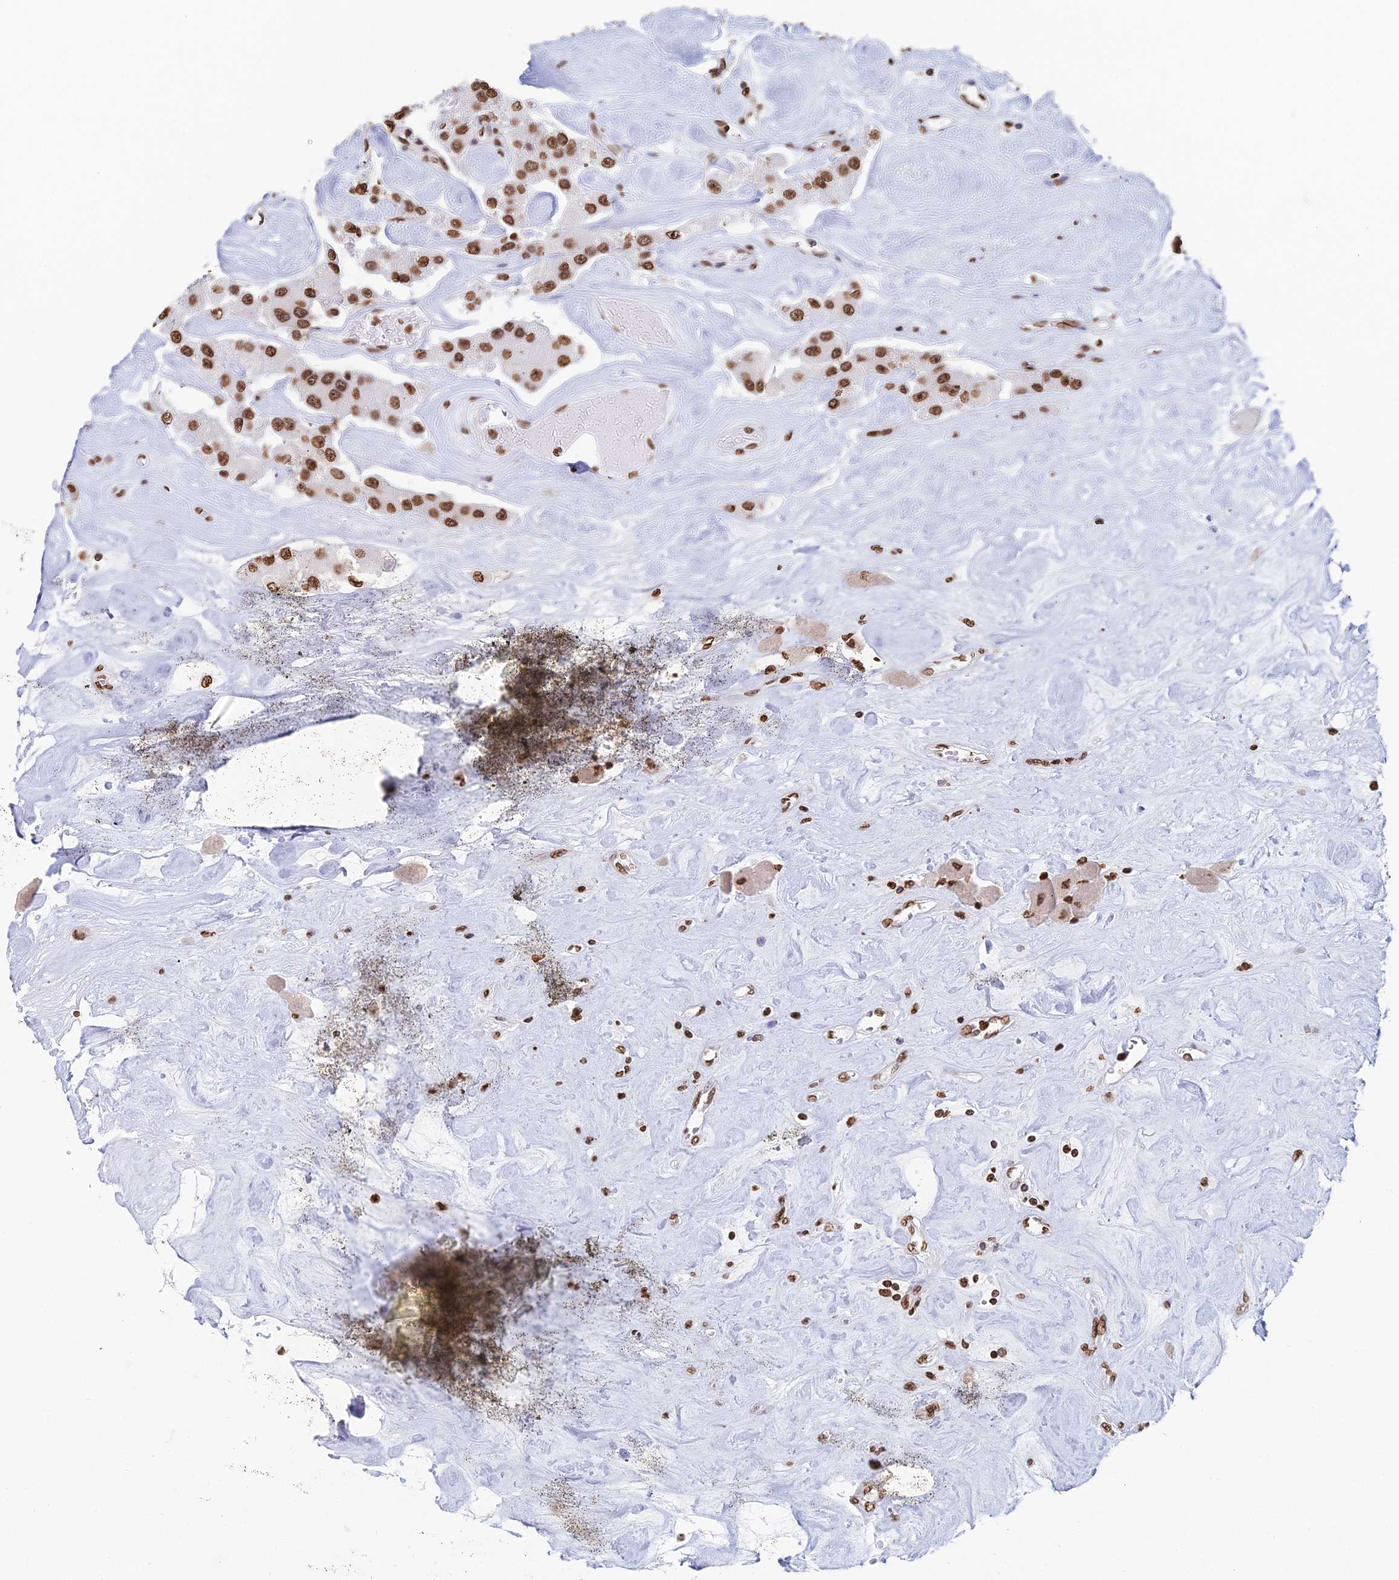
{"staining": {"intensity": "strong", "quantity": ">75%", "location": "nuclear"}, "tissue": "carcinoid", "cell_type": "Tumor cells", "image_type": "cancer", "snomed": [{"axis": "morphology", "description": "Carcinoid, malignant, NOS"}, {"axis": "topography", "description": "Pancreas"}], "caption": "This photomicrograph reveals carcinoid stained with immunohistochemistry (IHC) to label a protein in brown. The nuclear of tumor cells show strong positivity for the protein. Nuclei are counter-stained blue.", "gene": "GBP3", "patient": {"sex": "male", "age": 41}}